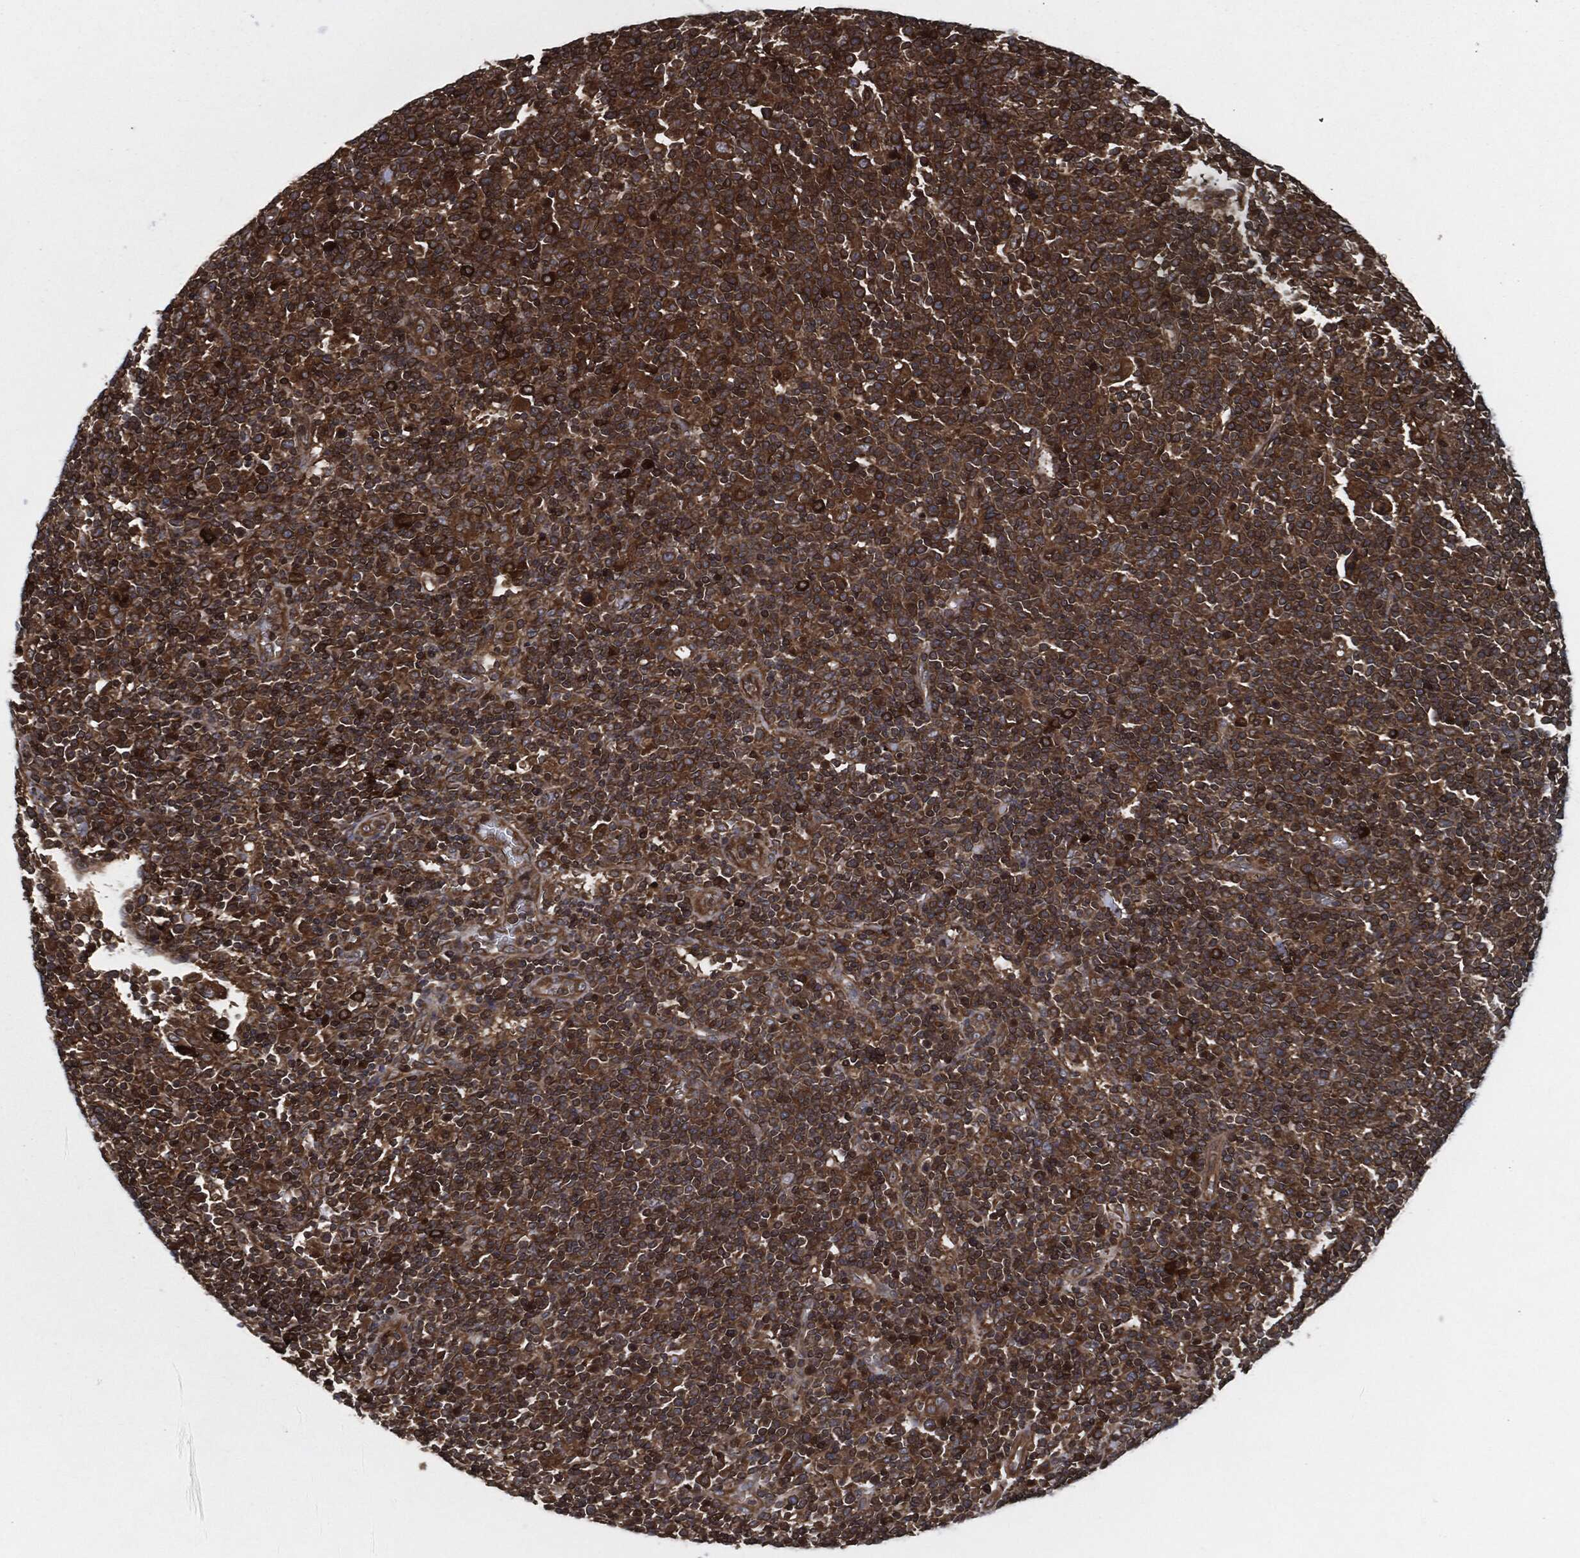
{"staining": {"intensity": "strong", "quantity": ">75%", "location": "cytoplasmic/membranous"}, "tissue": "lymphoma", "cell_type": "Tumor cells", "image_type": "cancer", "snomed": [{"axis": "morphology", "description": "Malignant lymphoma, non-Hodgkin's type, High grade"}, {"axis": "topography", "description": "Lymph node"}], "caption": "A photomicrograph showing strong cytoplasmic/membranous staining in about >75% of tumor cells in high-grade malignant lymphoma, non-Hodgkin's type, as visualized by brown immunohistochemical staining.", "gene": "RAP1GDS1", "patient": {"sex": "male", "age": 61}}